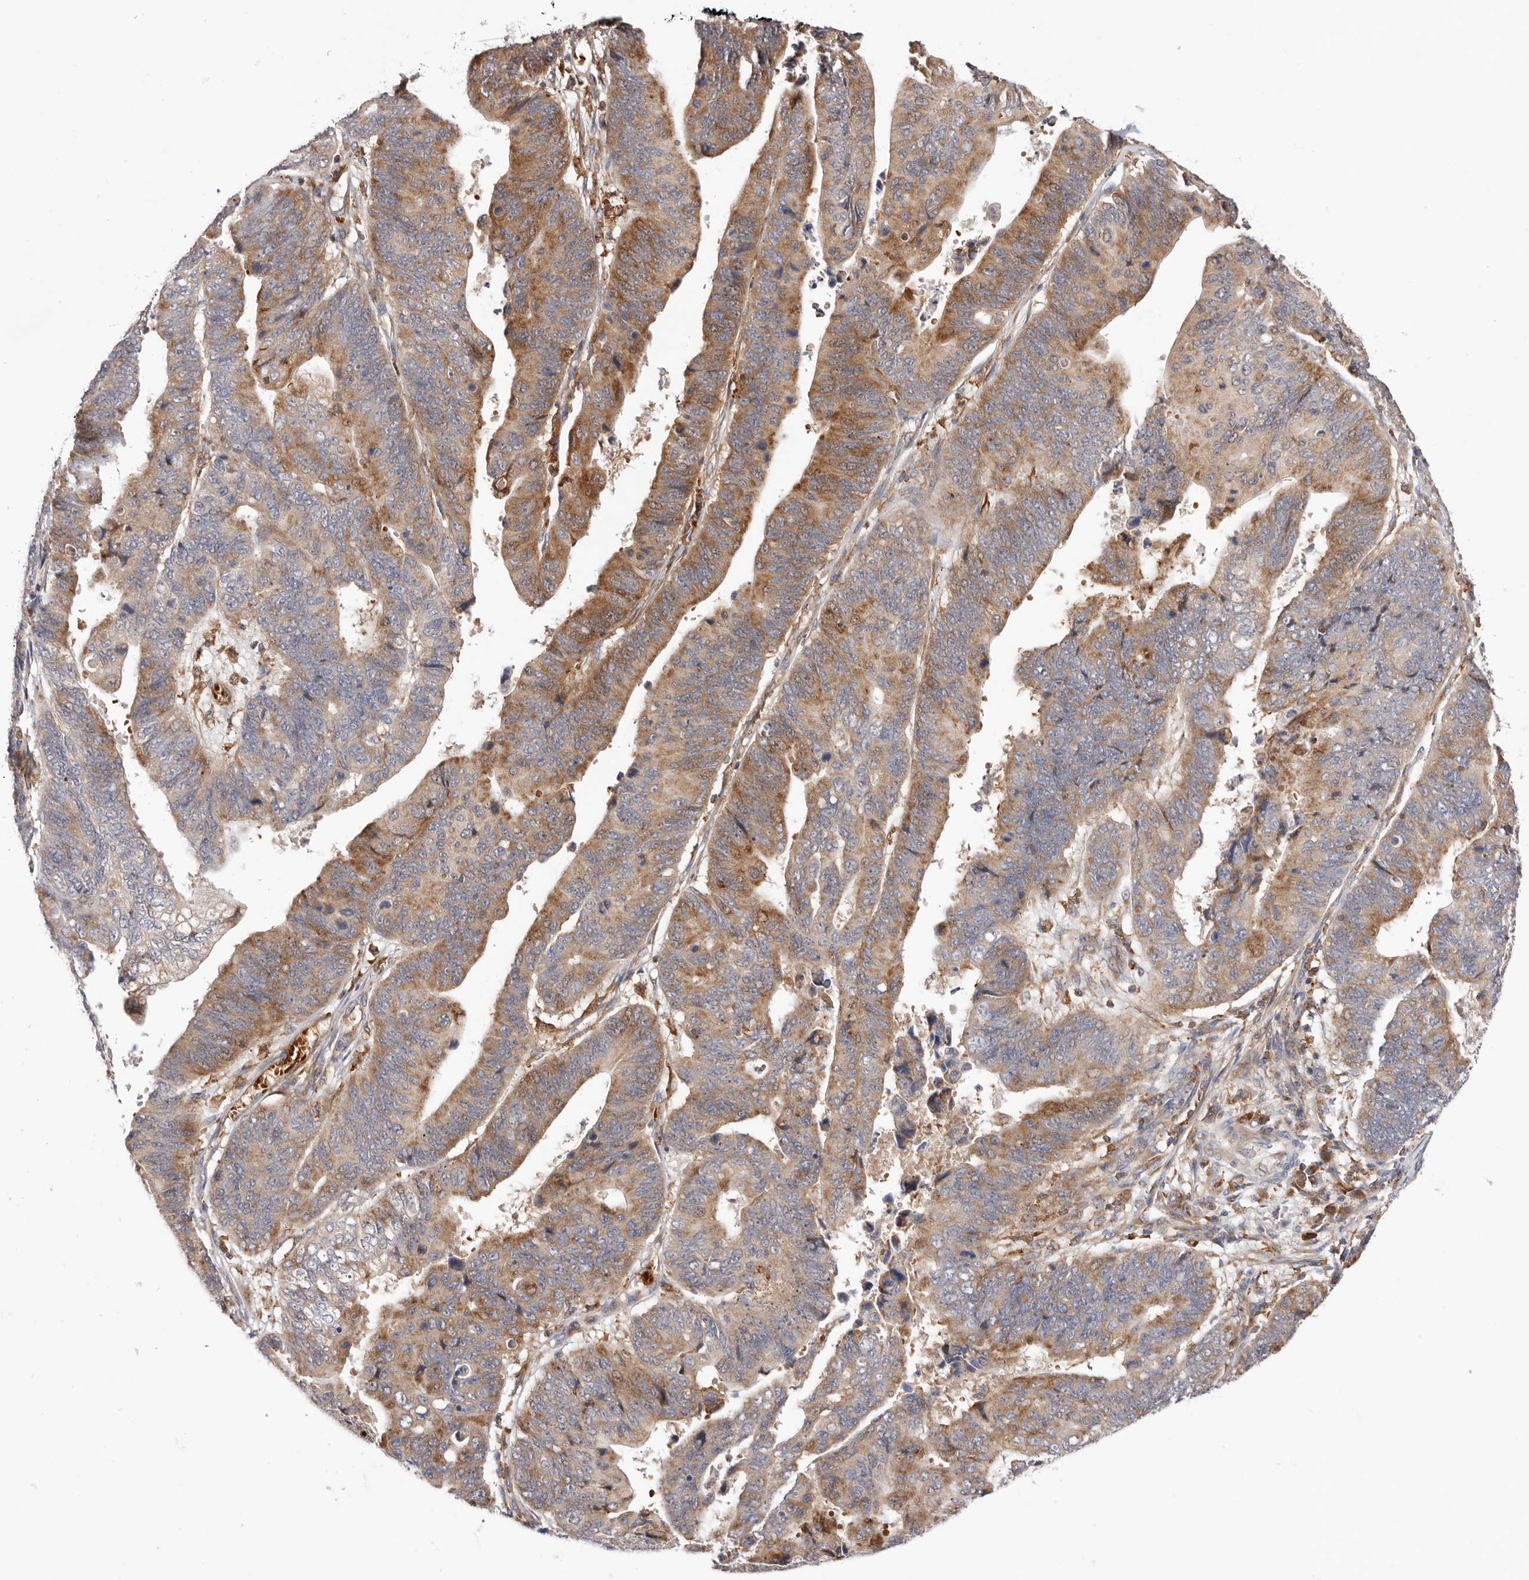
{"staining": {"intensity": "moderate", "quantity": ">75%", "location": "cytoplasmic/membranous"}, "tissue": "stomach cancer", "cell_type": "Tumor cells", "image_type": "cancer", "snomed": [{"axis": "morphology", "description": "Adenocarcinoma, NOS"}, {"axis": "topography", "description": "Stomach"}], "caption": "Adenocarcinoma (stomach) was stained to show a protein in brown. There is medium levels of moderate cytoplasmic/membranous staining in about >75% of tumor cells.", "gene": "RNF213", "patient": {"sex": "male", "age": 59}}